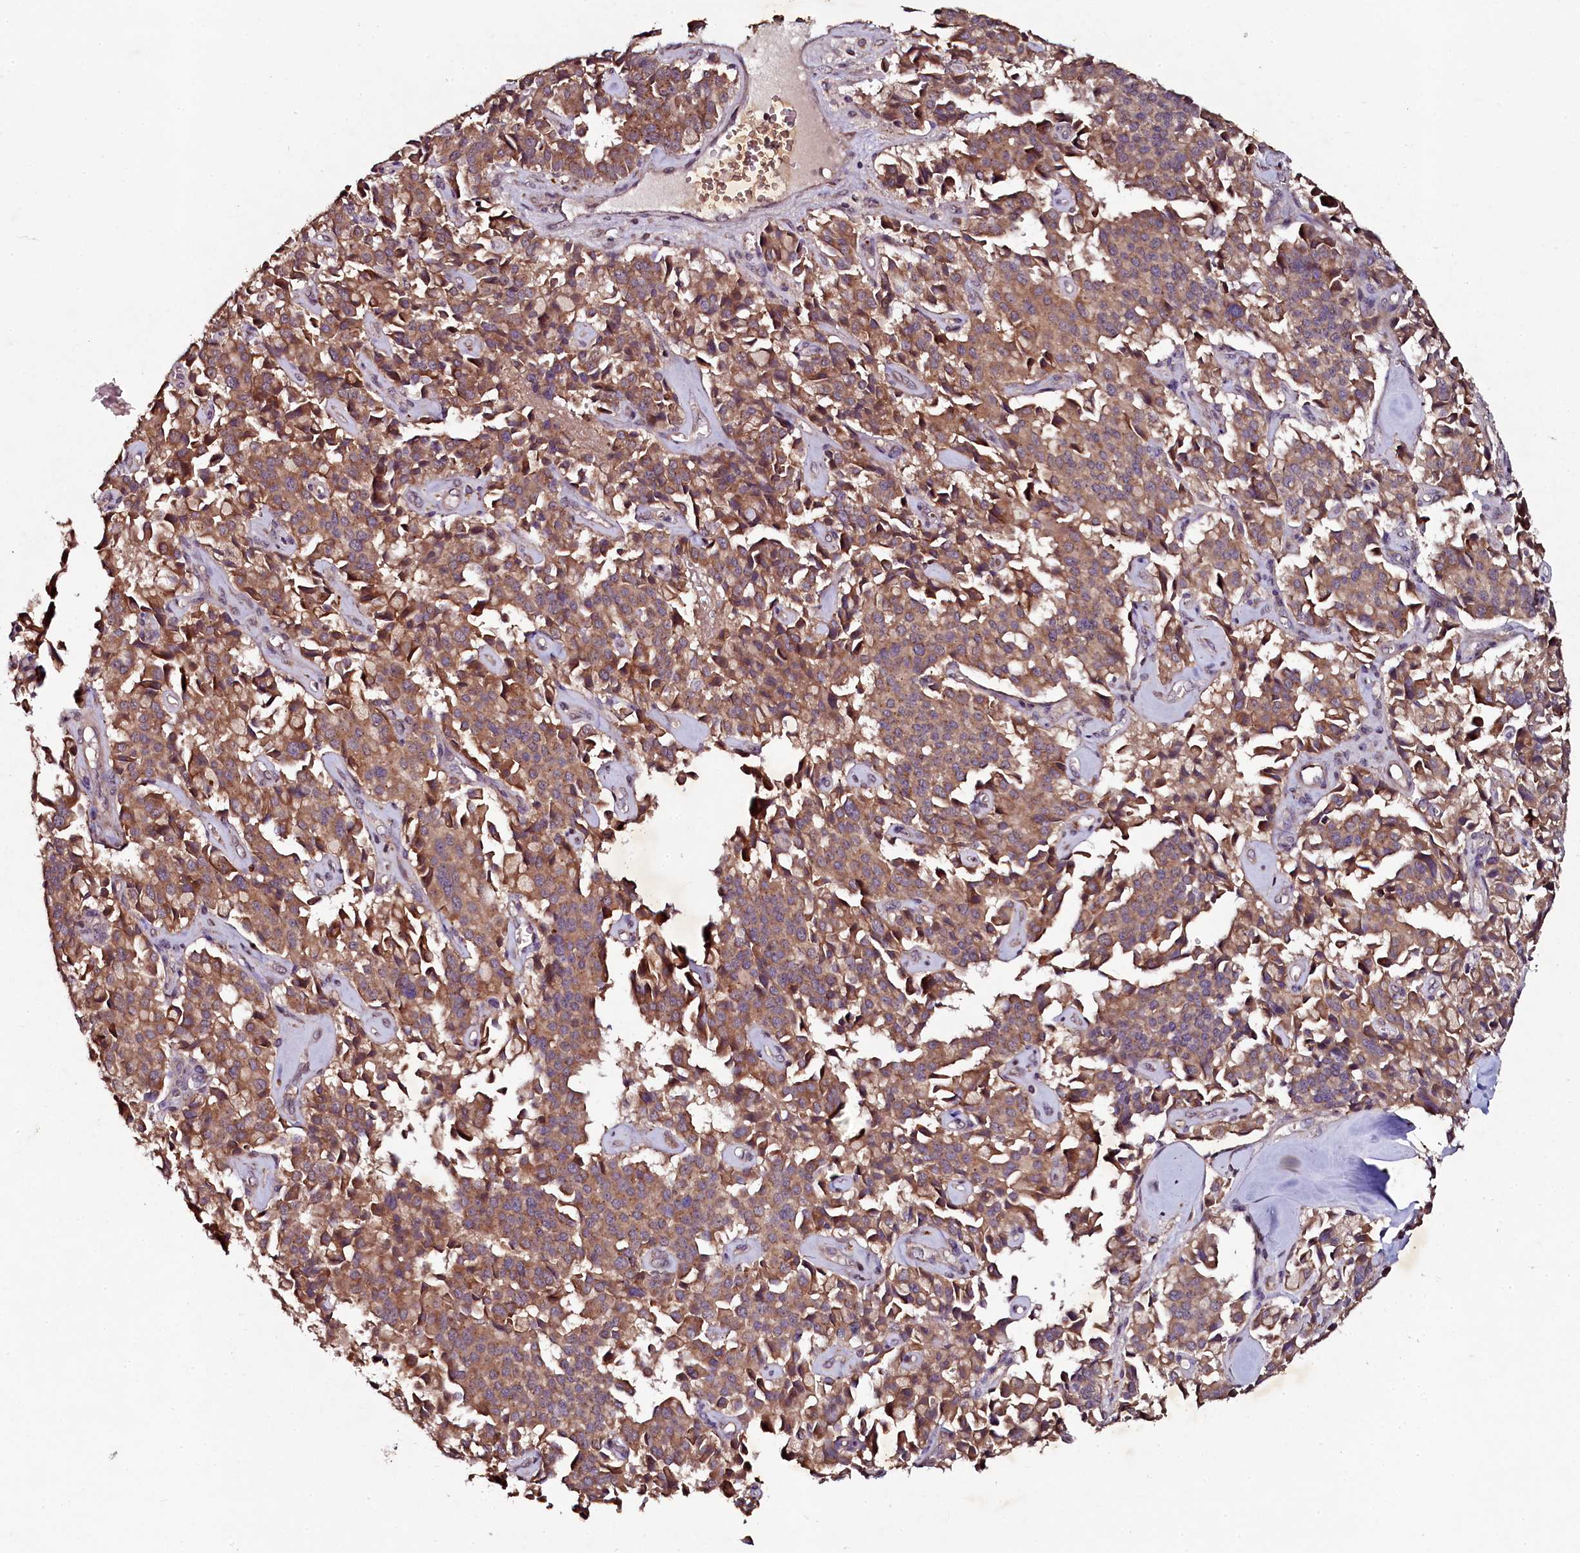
{"staining": {"intensity": "moderate", "quantity": ">75%", "location": "cytoplasmic/membranous"}, "tissue": "pancreatic cancer", "cell_type": "Tumor cells", "image_type": "cancer", "snomed": [{"axis": "morphology", "description": "Adenocarcinoma, NOS"}, {"axis": "topography", "description": "Pancreas"}], "caption": "An image of human pancreatic cancer stained for a protein shows moderate cytoplasmic/membranous brown staining in tumor cells.", "gene": "SEC24C", "patient": {"sex": "male", "age": 65}}